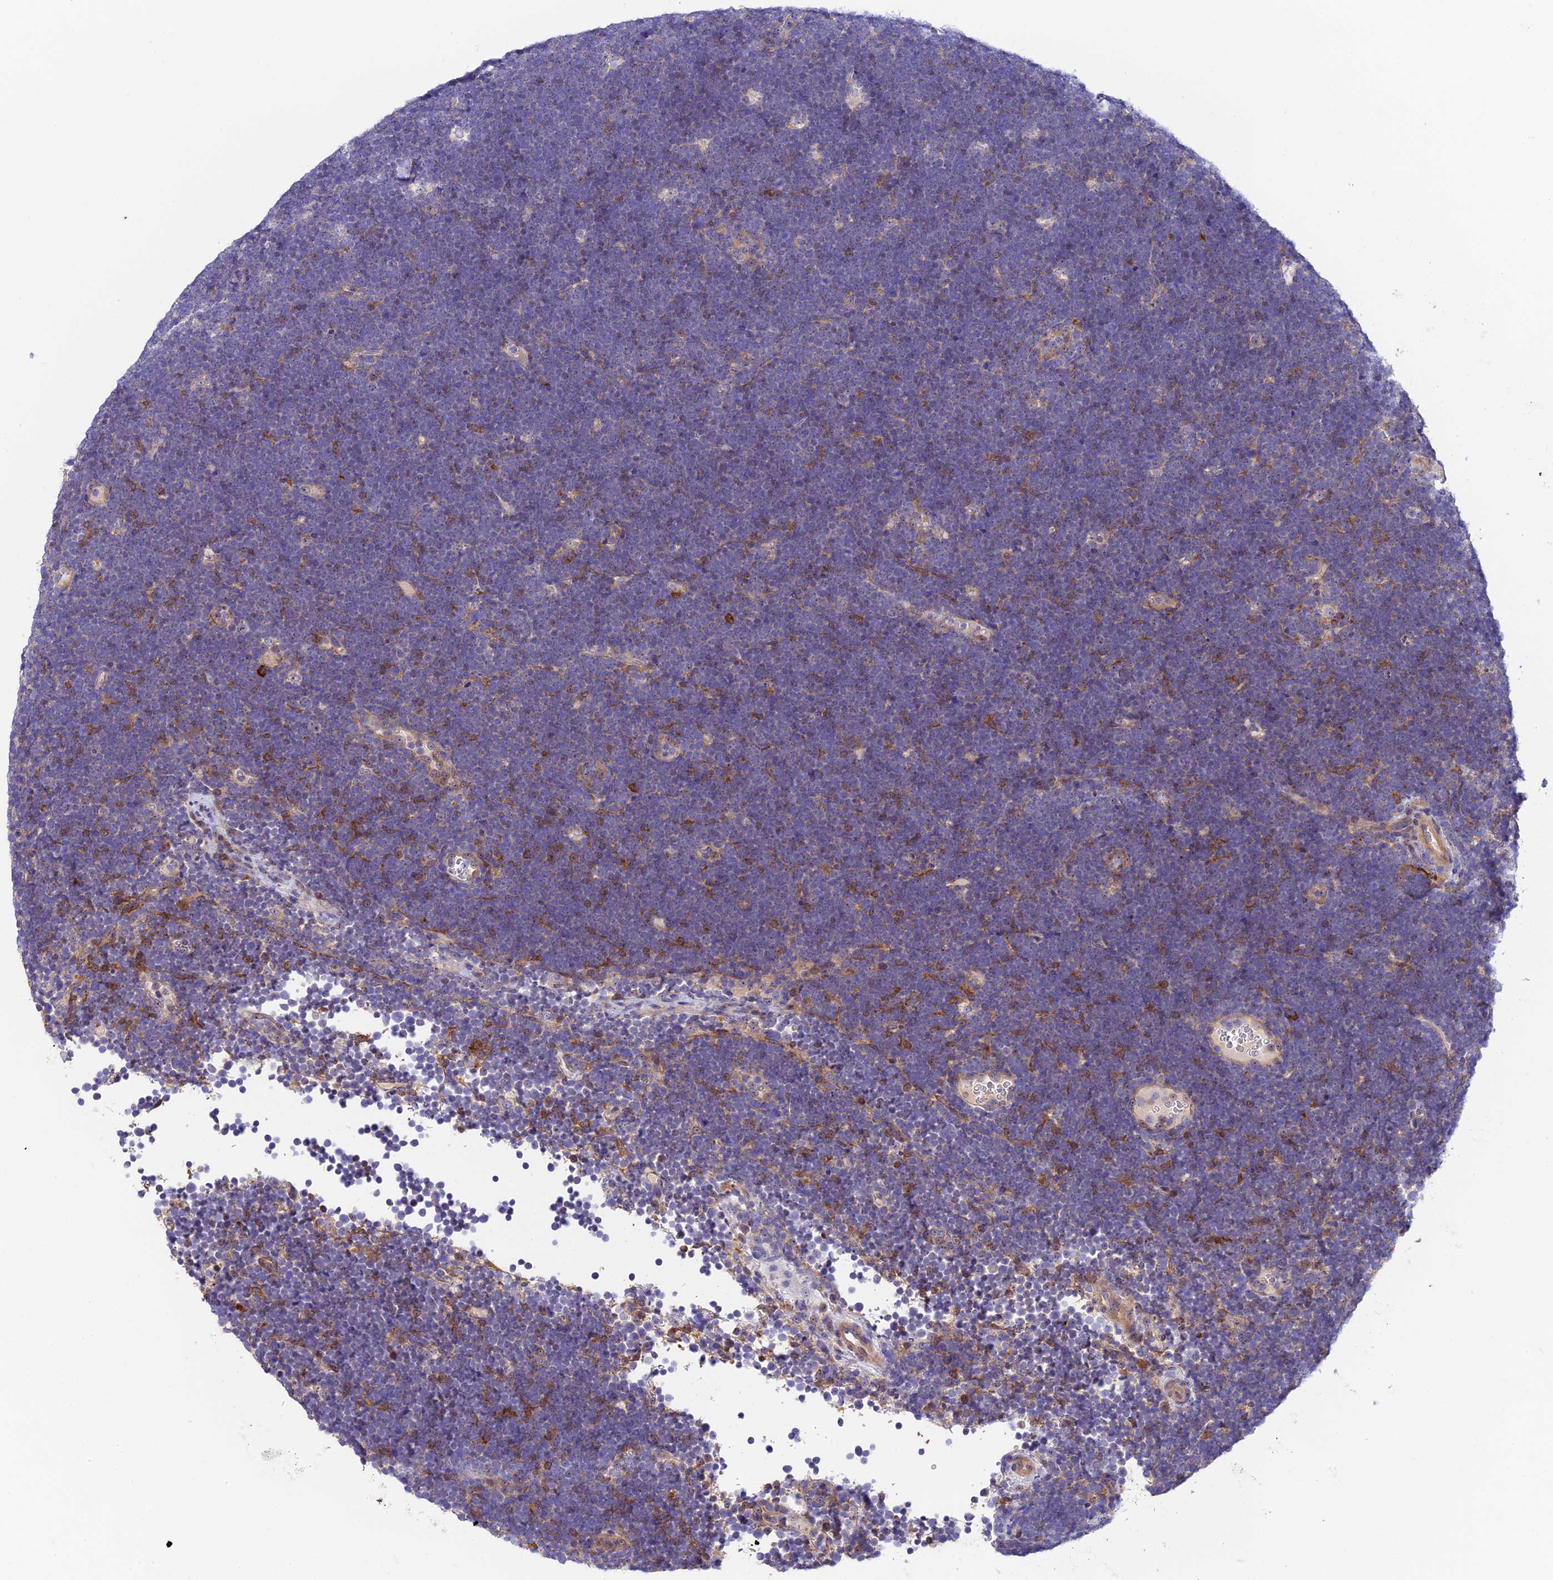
{"staining": {"intensity": "negative", "quantity": "none", "location": "none"}, "tissue": "lymphoma", "cell_type": "Tumor cells", "image_type": "cancer", "snomed": [{"axis": "morphology", "description": "Malignant lymphoma, non-Hodgkin's type, High grade"}, {"axis": "topography", "description": "Lymph node"}], "caption": "Immunohistochemical staining of human high-grade malignant lymphoma, non-Hodgkin's type demonstrates no significant staining in tumor cells.", "gene": "DUSP29", "patient": {"sex": "male", "age": 13}}